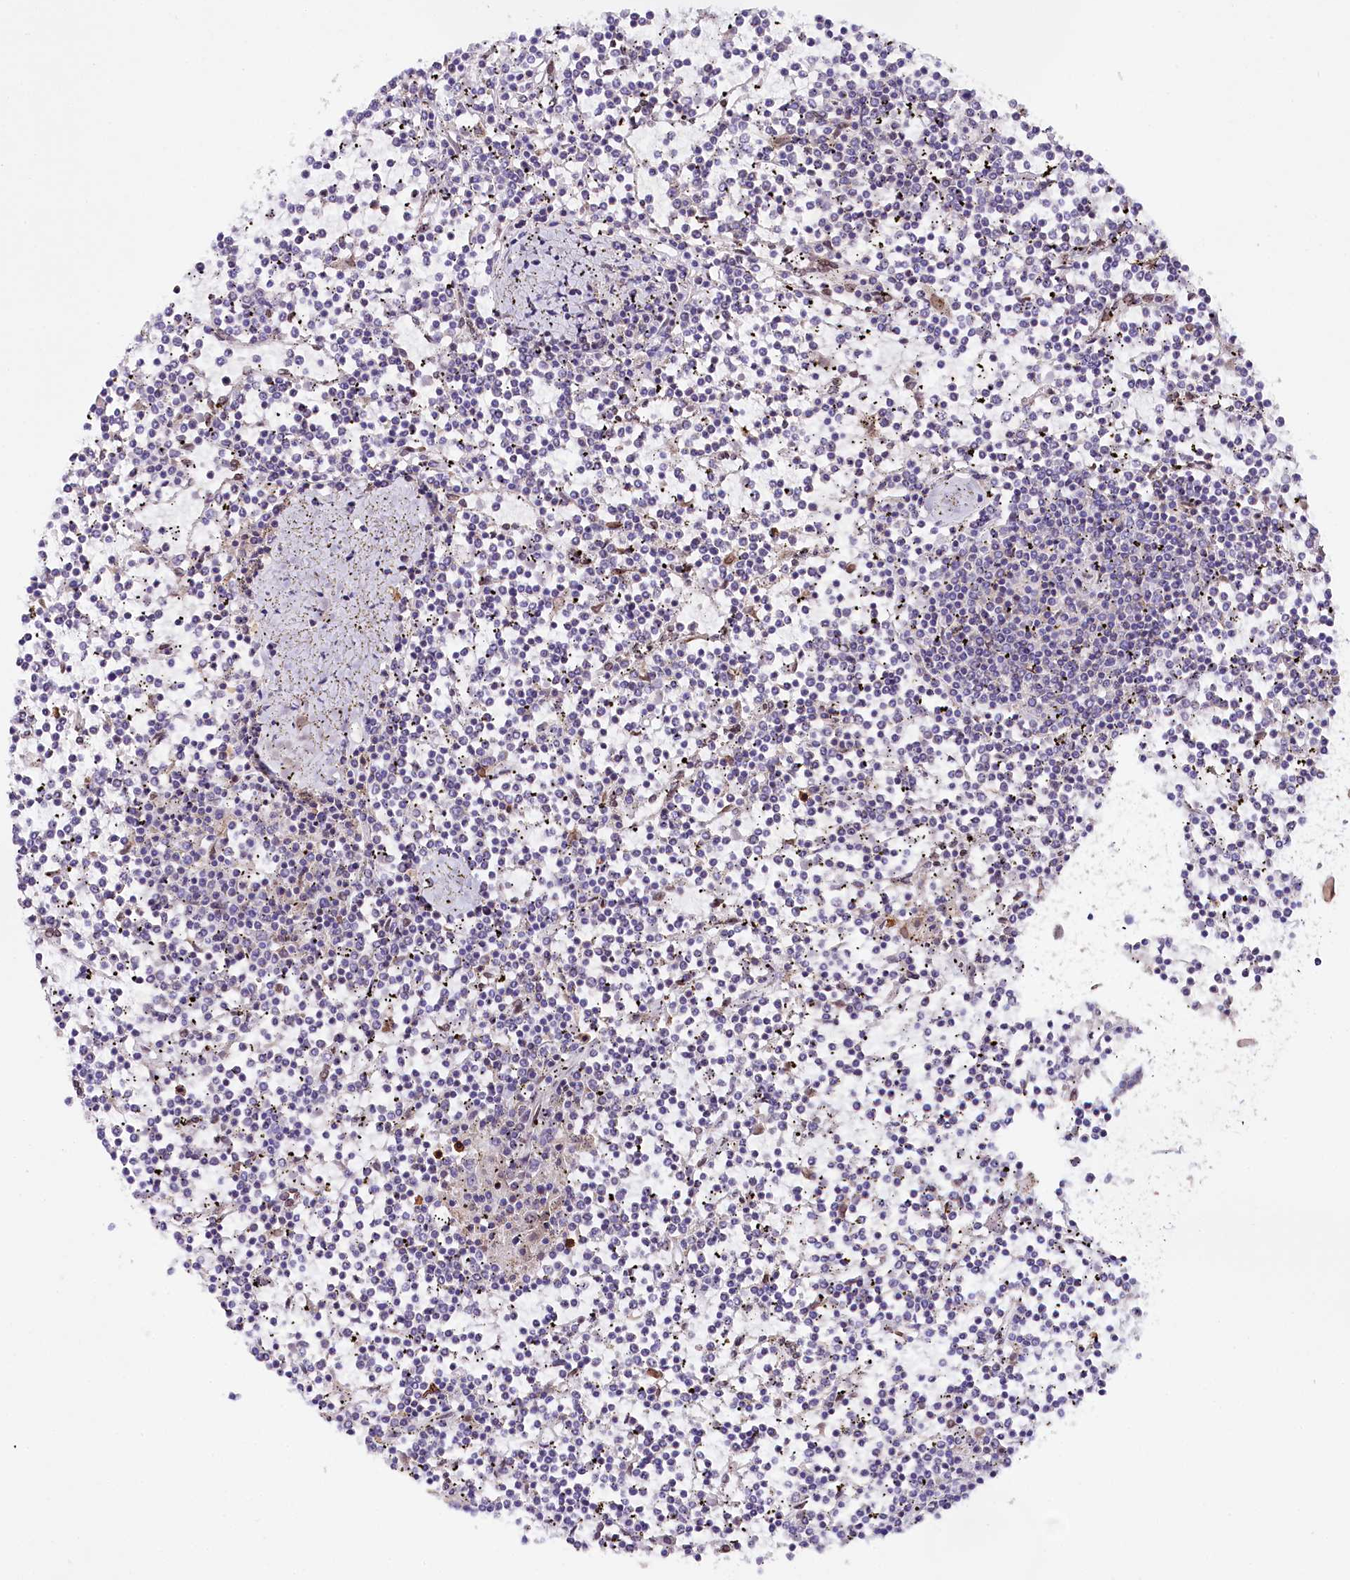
{"staining": {"intensity": "negative", "quantity": "none", "location": "none"}, "tissue": "lymphoma", "cell_type": "Tumor cells", "image_type": "cancer", "snomed": [{"axis": "morphology", "description": "Malignant lymphoma, non-Hodgkin's type, Low grade"}, {"axis": "topography", "description": "Spleen"}], "caption": "Tumor cells show no significant positivity in low-grade malignant lymphoma, non-Hodgkin's type.", "gene": "ZNF226", "patient": {"sex": "female", "age": 19}}